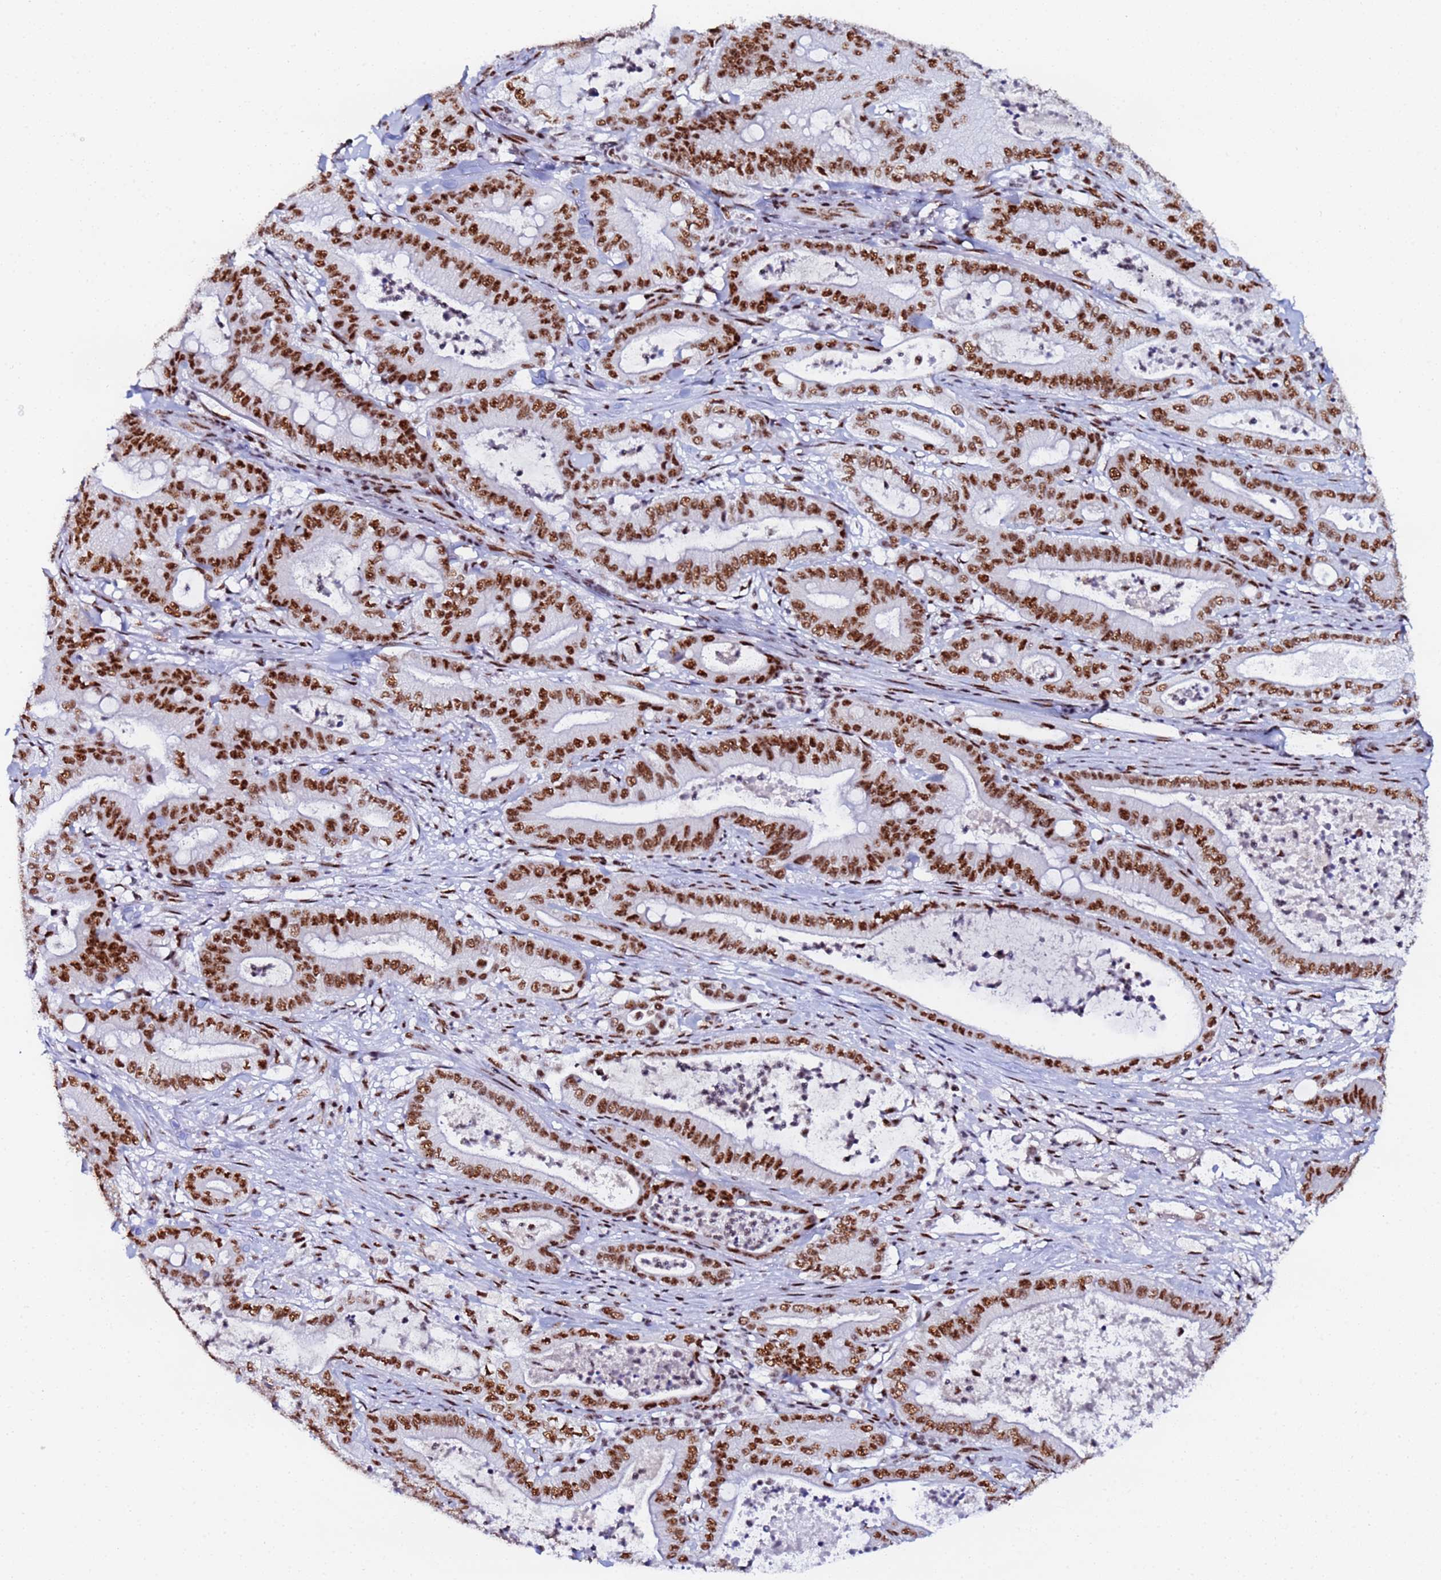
{"staining": {"intensity": "strong", "quantity": ">75%", "location": "nuclear"}, "tissue": "pancreatic cancer", "cell_type": "Tumor cells", "image_type": "cancer", "snomed": [{"axis": "morphology", "description": "Adenocarcinoma, NOS"}, {"axis": "topography", "description": "Pancreas"}], "caption": "Immunohistochemistry (IHC) of human pancreatic cancer displays high levels of strong nuclear expression in approximately >75% of tumor cells.", "gene": "SNRPA1", "patient": {"sex": "male", "age": 71}}